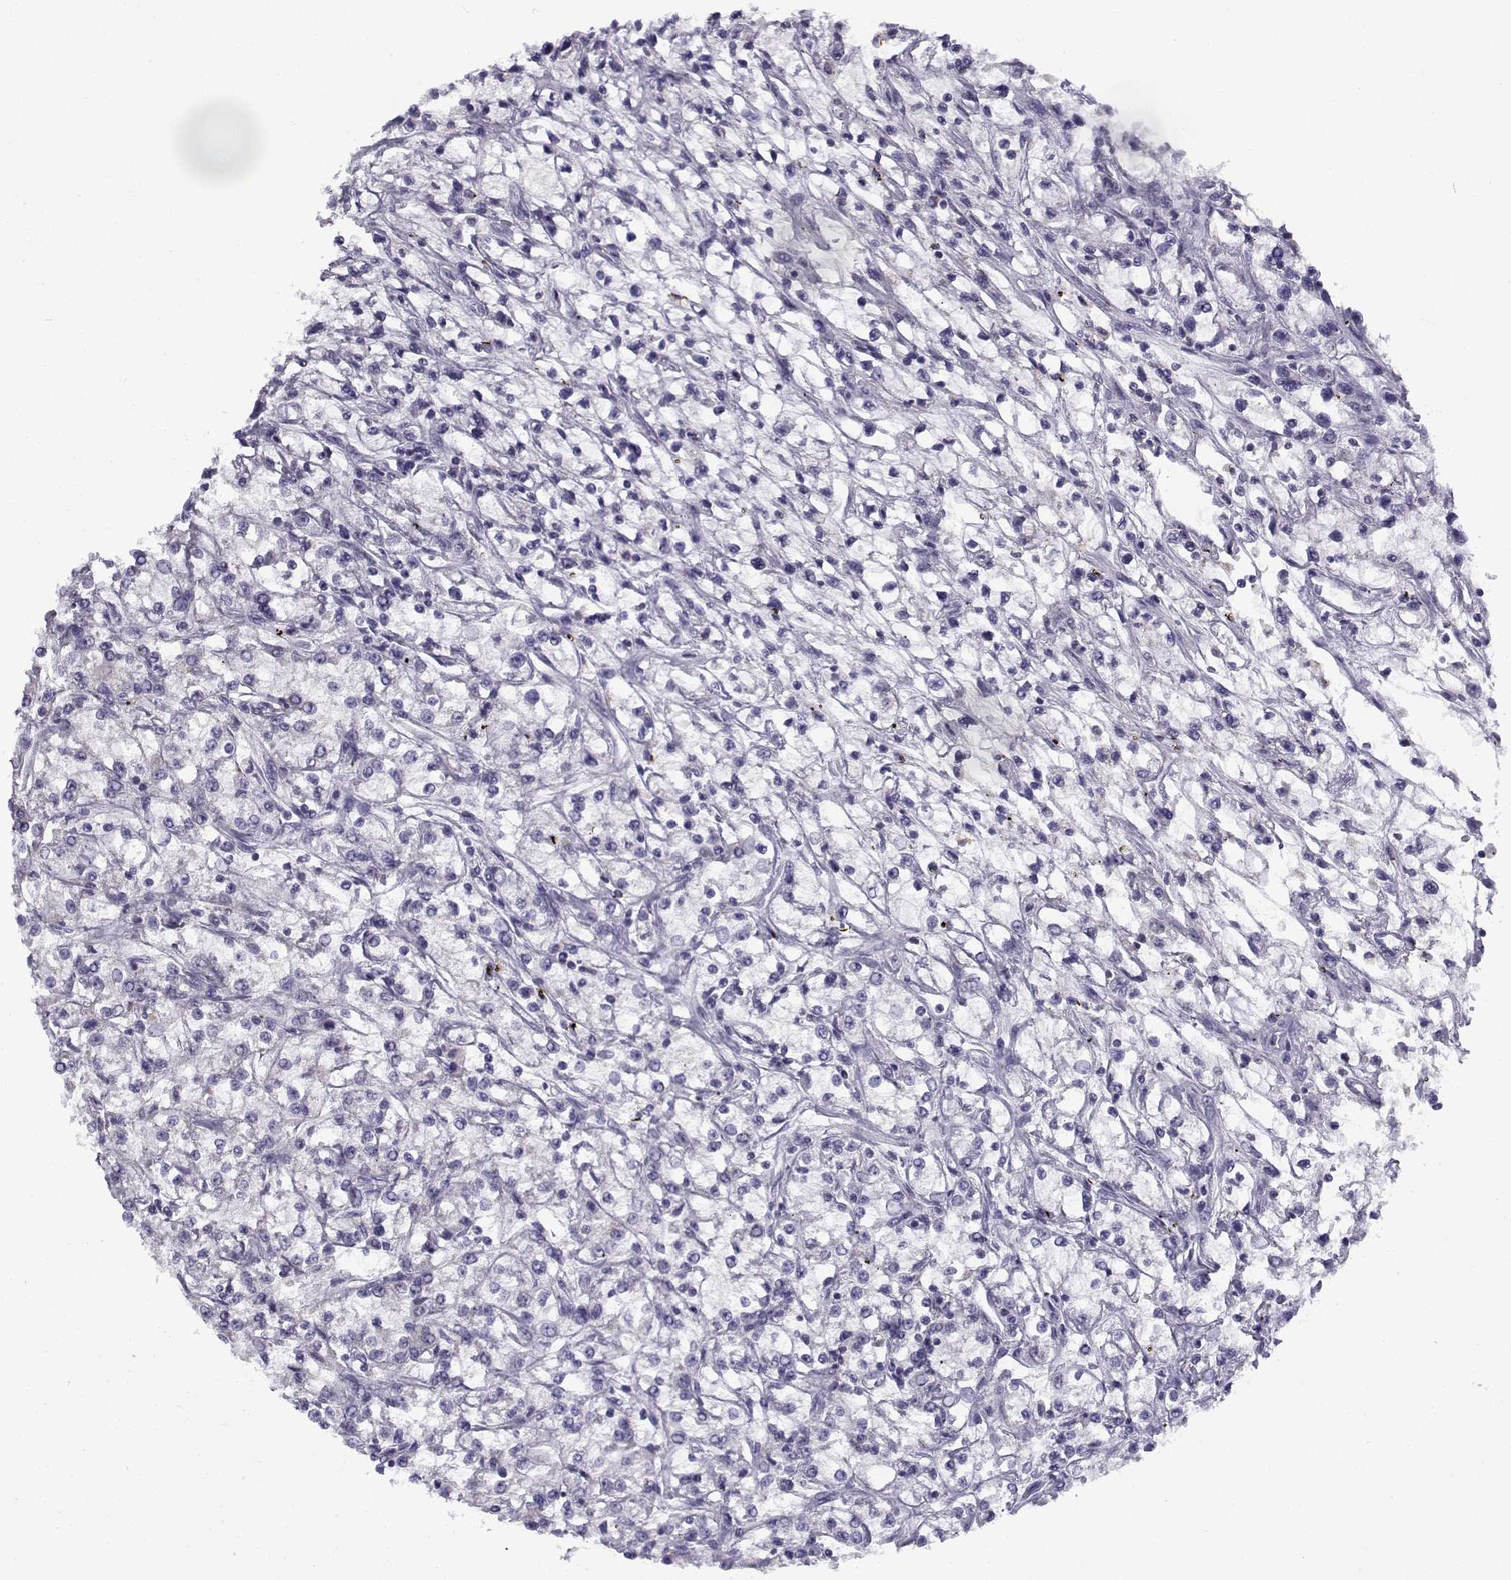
{"staining": {"intensity": "negative", "quantity": "none", "location": "none"}, "tissue": "renal cancer", "cell_type": "Tumor cells", "image_type": "cancer", "snomed": [{"axis": "morphology", "description": "Adenocarcinoma, NOS"}, {"axis": "topography", "description": "Kidney"}], "caption": "This is a photomicrograph of IHC staining of adenocarcinoma (renal), which shows no staining in tumor cells.", "gene": "FAM166A", "patient": {"sex": "female", "age": 59}}